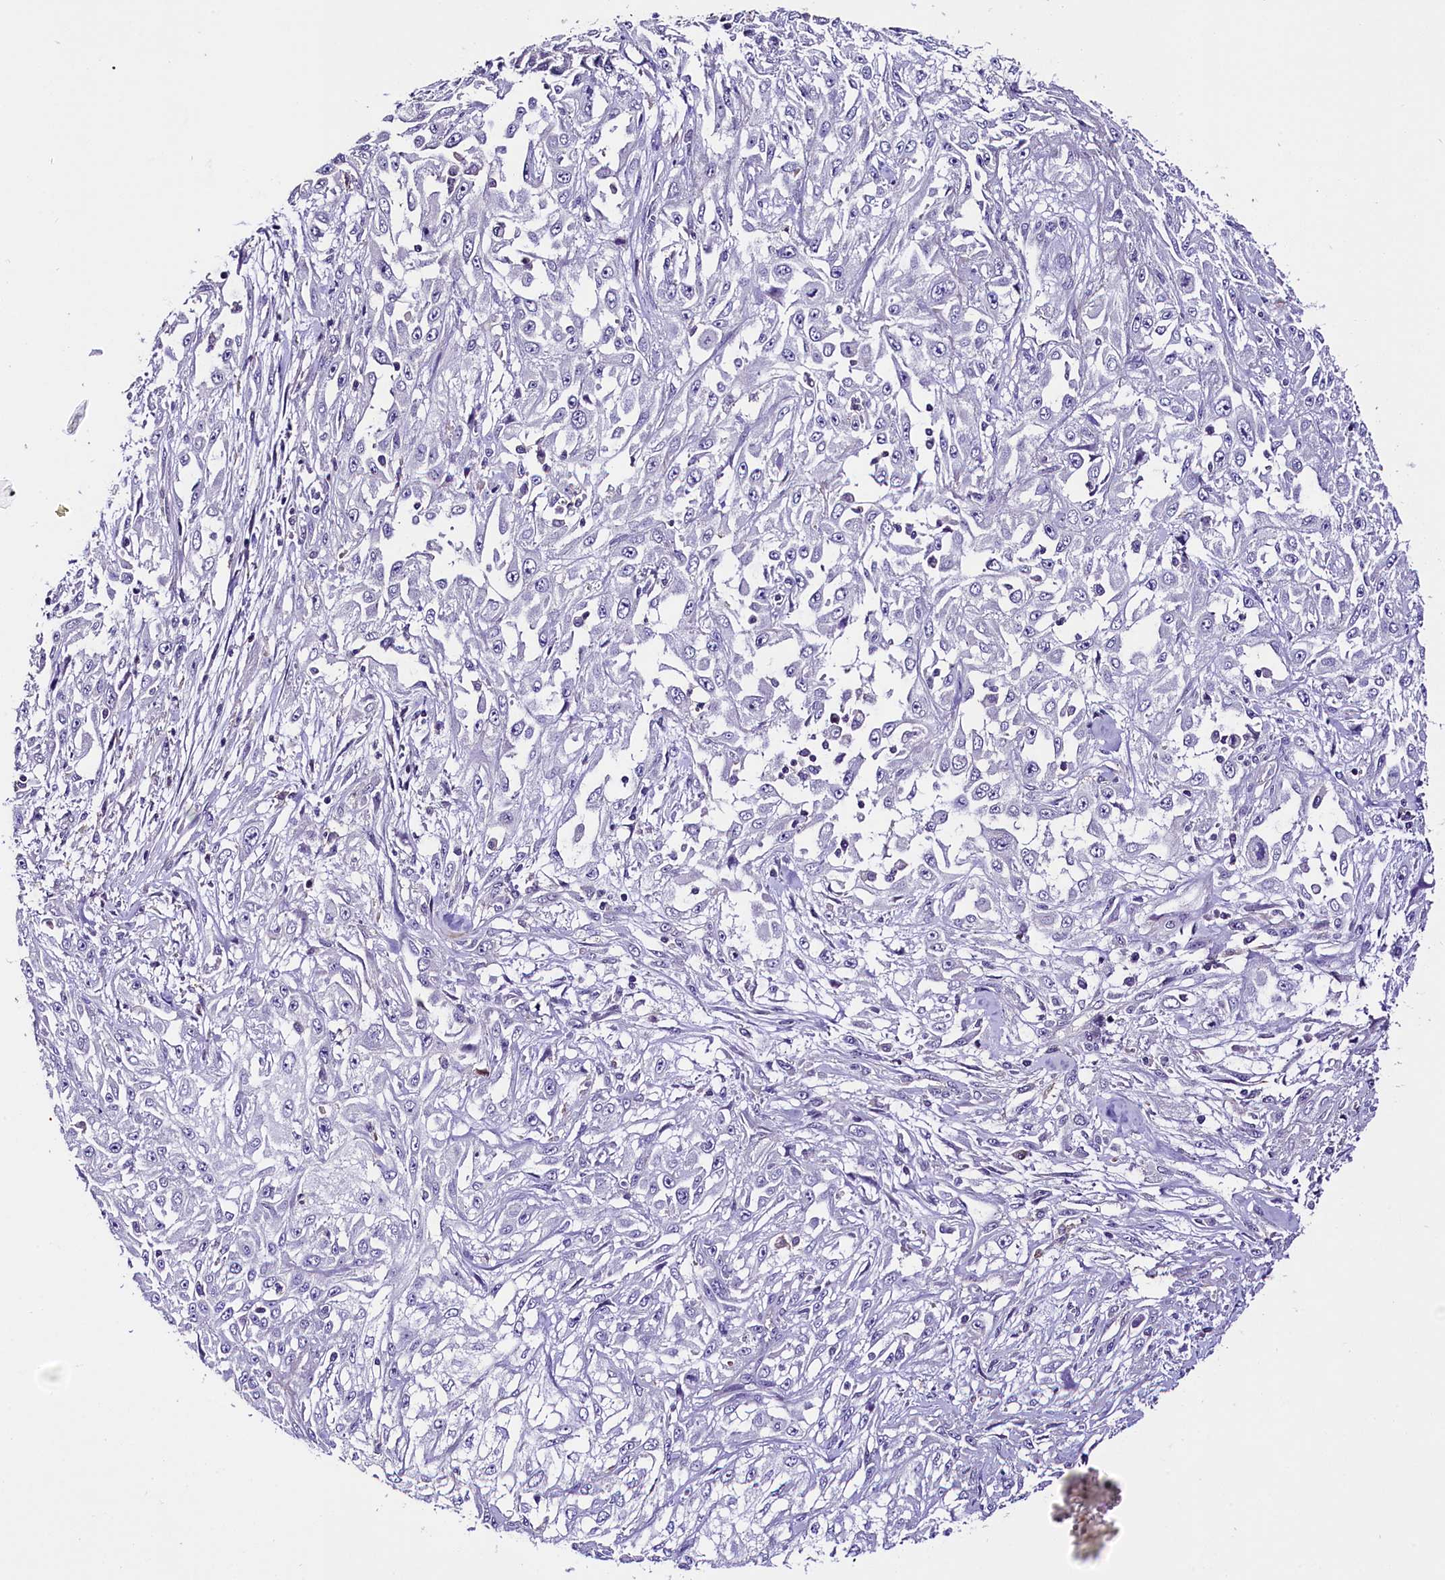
{"staining": {"intensity": "negative", "quantity": "none", "location": "none"}, "tissue": "skin cancer", "cell_type": "Tumor cells", "image_type": "cancer", "snomed": [{"axis": "morphology", "description": "Squamous cell carcinoma, NOS"}, {"axis": "morphology", "description": "Squamous cell carcinoma, metastatic, NOS"}, {"axis": "topography", "description": "Skin"}, {"axis": "topography", "description": "Lymph node"}], "caption": "This micrograph is of skin cancer (metastatic squamous cell carcinoma) stained with immunohistochemistry (IHC) to label a protein in brown with the nuclei are counter-stained blue. There is no positivity in tumor cells. The staining was performed using DAB to visualize the protein expression in brown, while the nuclei were stained in blue with hematoxylin (Magnification: 20x).", "gene": "MEX3B", "patient": {"sex": "male", "age": 75}}